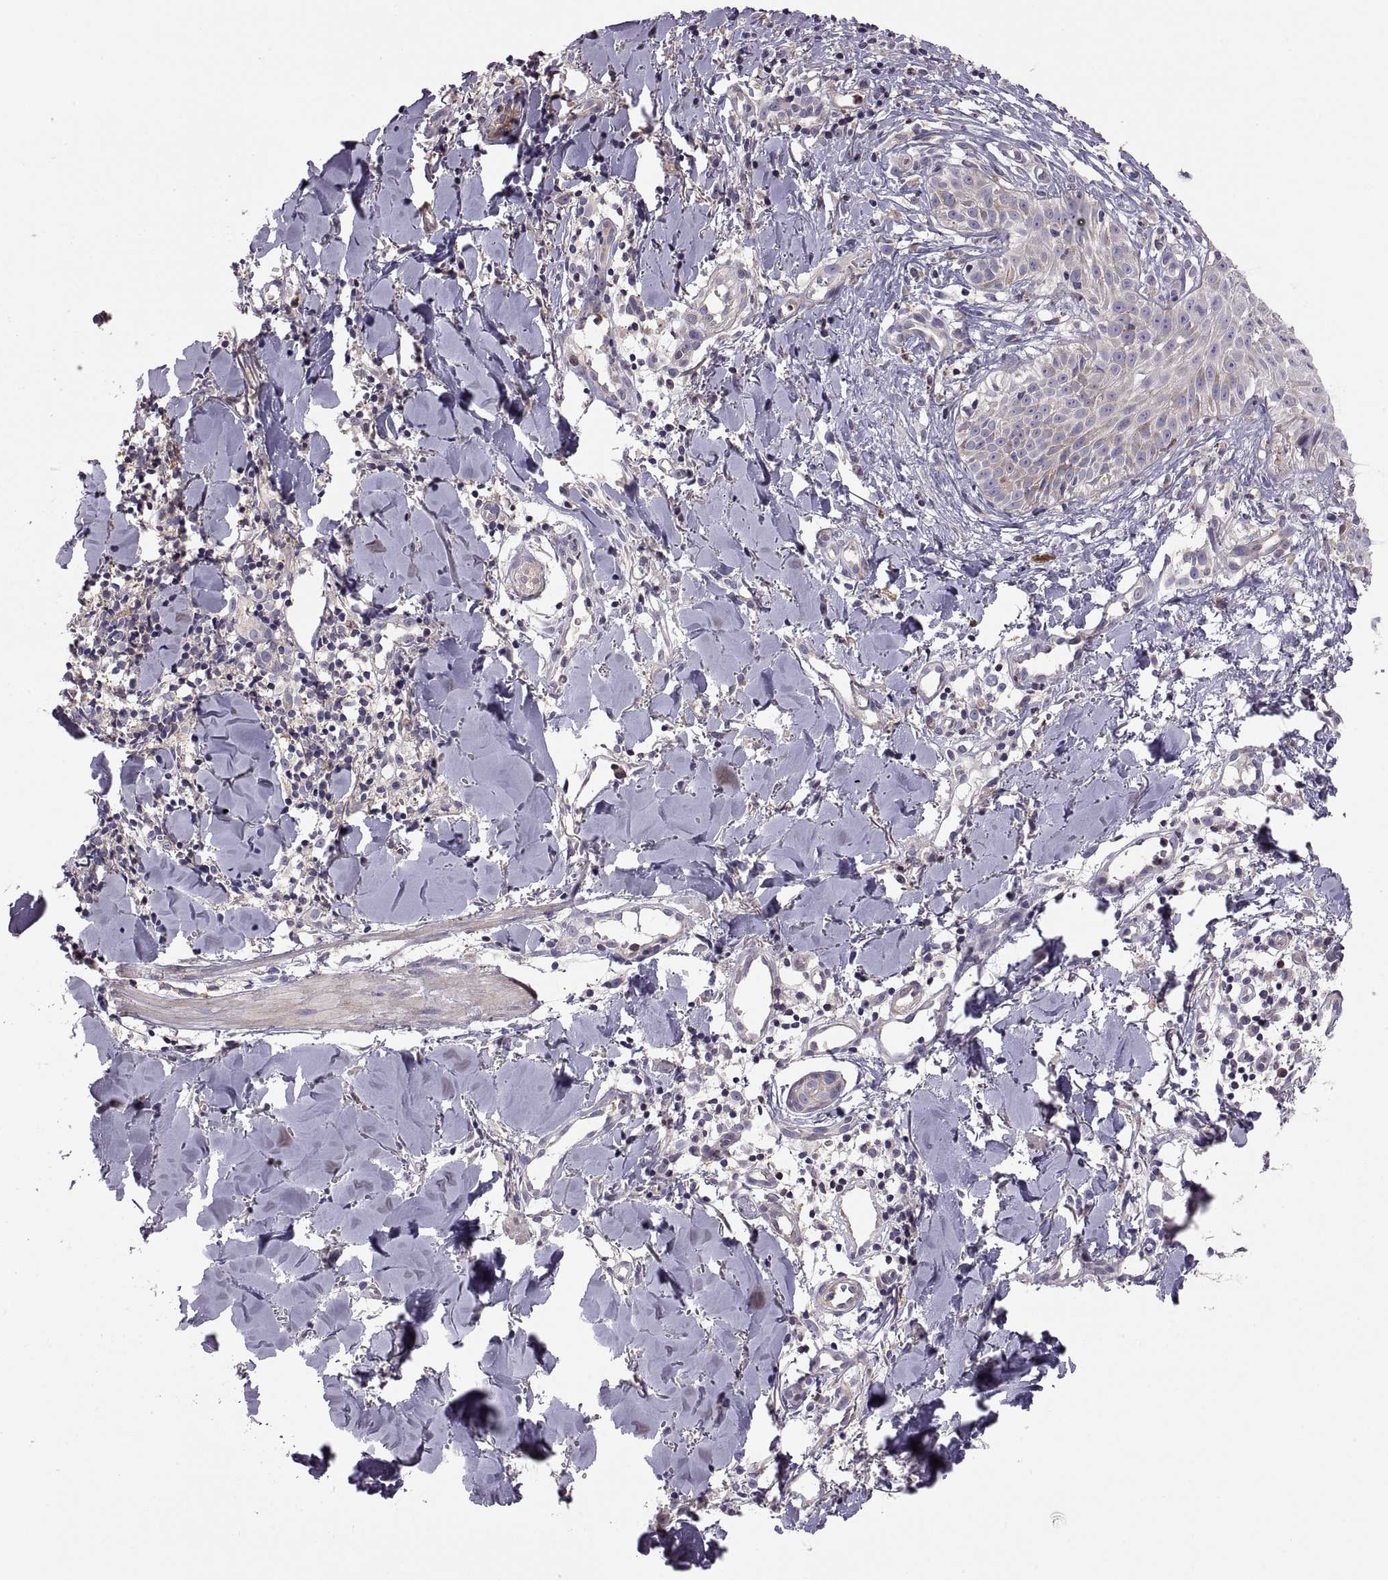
{"staining": {"intensity": "moderate", "quantity": "<25%", "location": "cytoplasmic/membranous"}, "tissue": "melanoma", "cell_type": "Tumor cells", "image_type": "cancer", "snomed": [{"axis": "morphology", "description": "Malignant melanoma, NOS"}, {"axis": "topography", "description": "Skin"}], "caption": "Malignant melanoma stained with DAB immunohistochemistry (IHC) shows low levels of moderate cytoplasmic/membranous staining in about <25% of tumor cells. The staining is performed using DAB (3,3'-diaminobenzidine) brown chromogen to label protein expression. The nuclei are counter-stained blue using hematoxylin.", "gene": "SPATA32", "patient": {"sex": "male", "age": 51}}